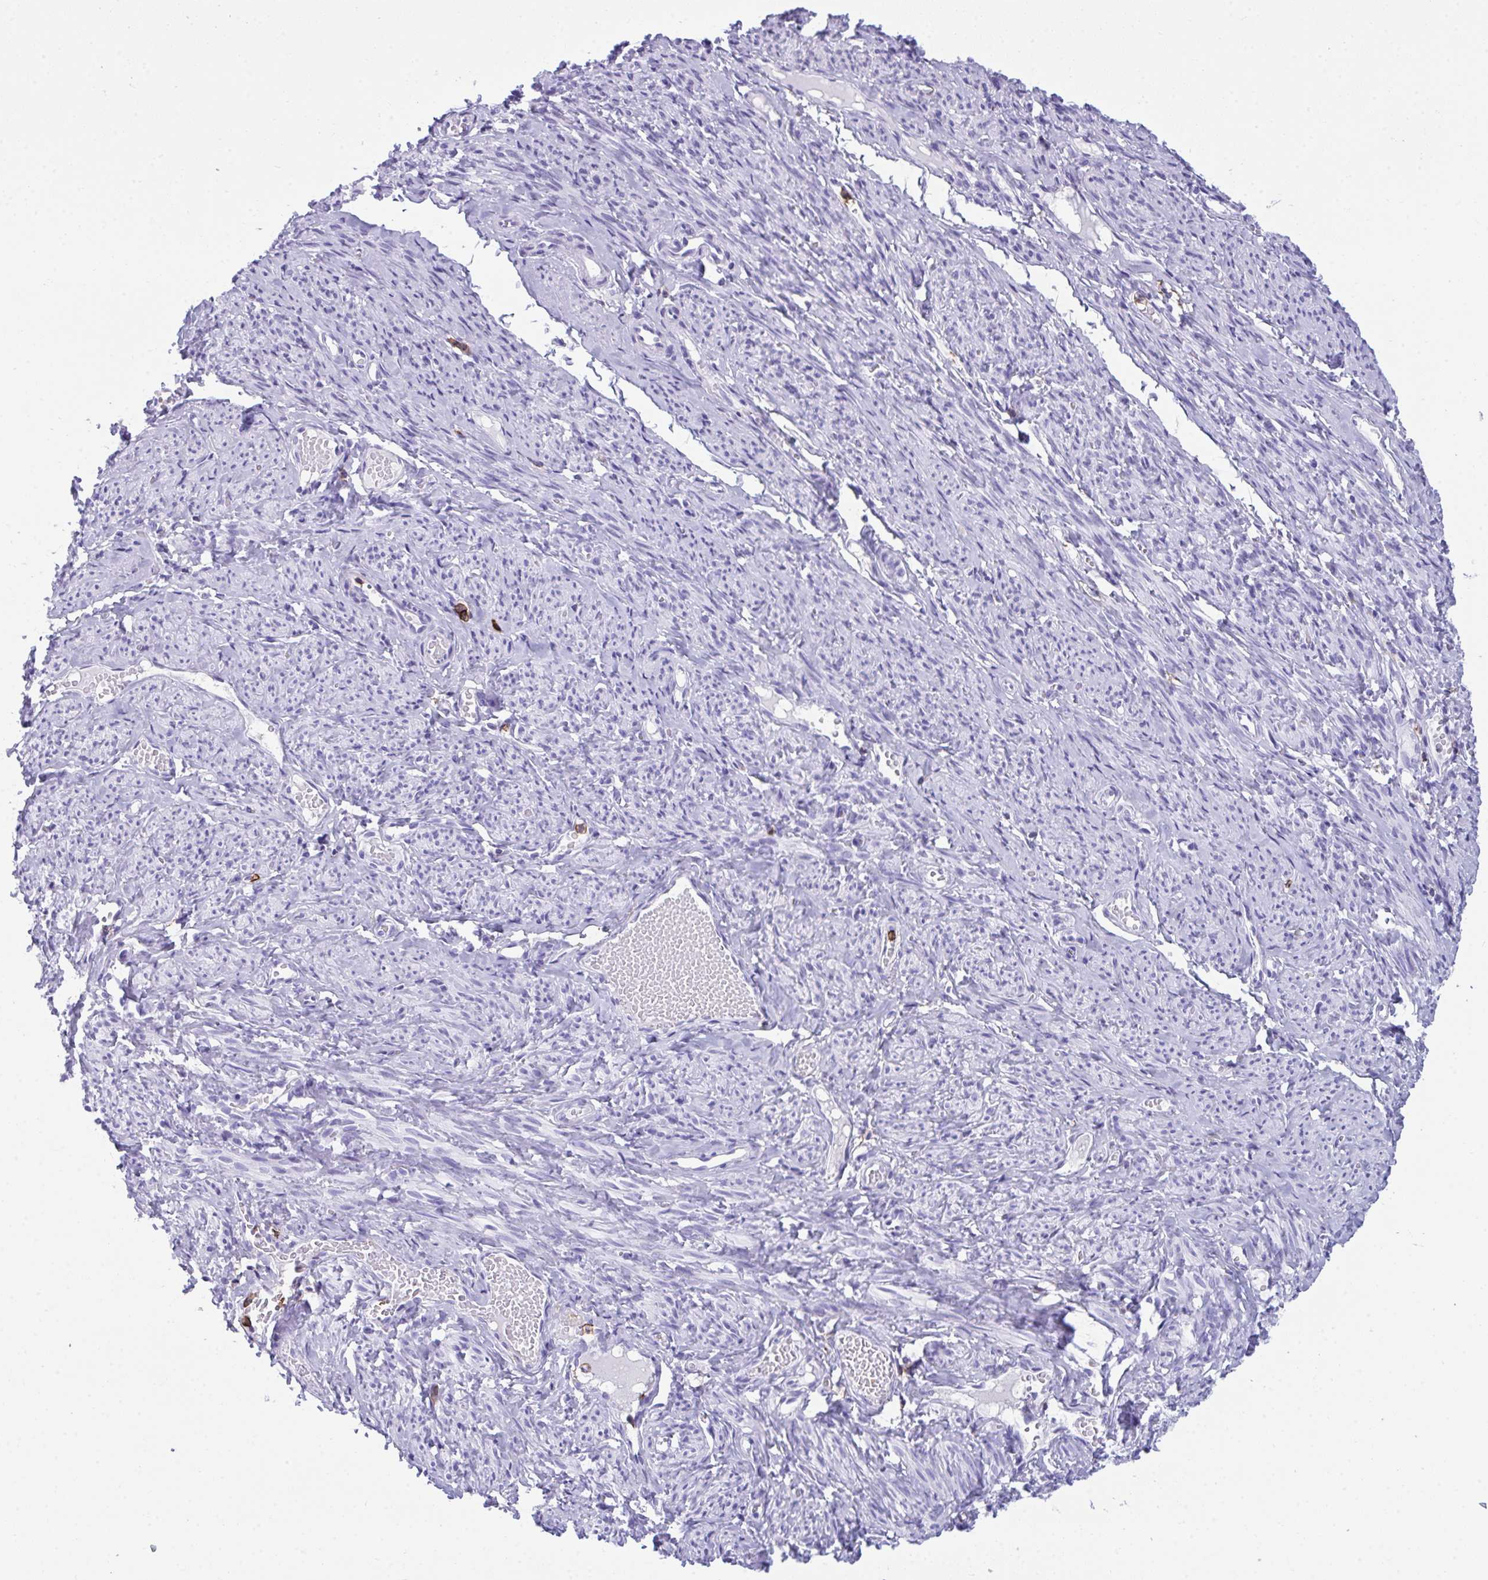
{"staining": {"intensity": "negative", "quantity": "none", "location": "none"}, "tissue": "smooth muscle", "cell_type": "Smooth muscle cells", "image_type": "normal", "snomed": [{"axis": "morphology", "description": "Normal tissue, NOS"}, {"axis": "topography", "description": "Smooth muscle"}], "caption": "The IHC histopathology image has no significant positivity in smooth muscle cells of smooth muscle.", "gene": "SPN", "patient": {"sex": "female", "age": 65}}